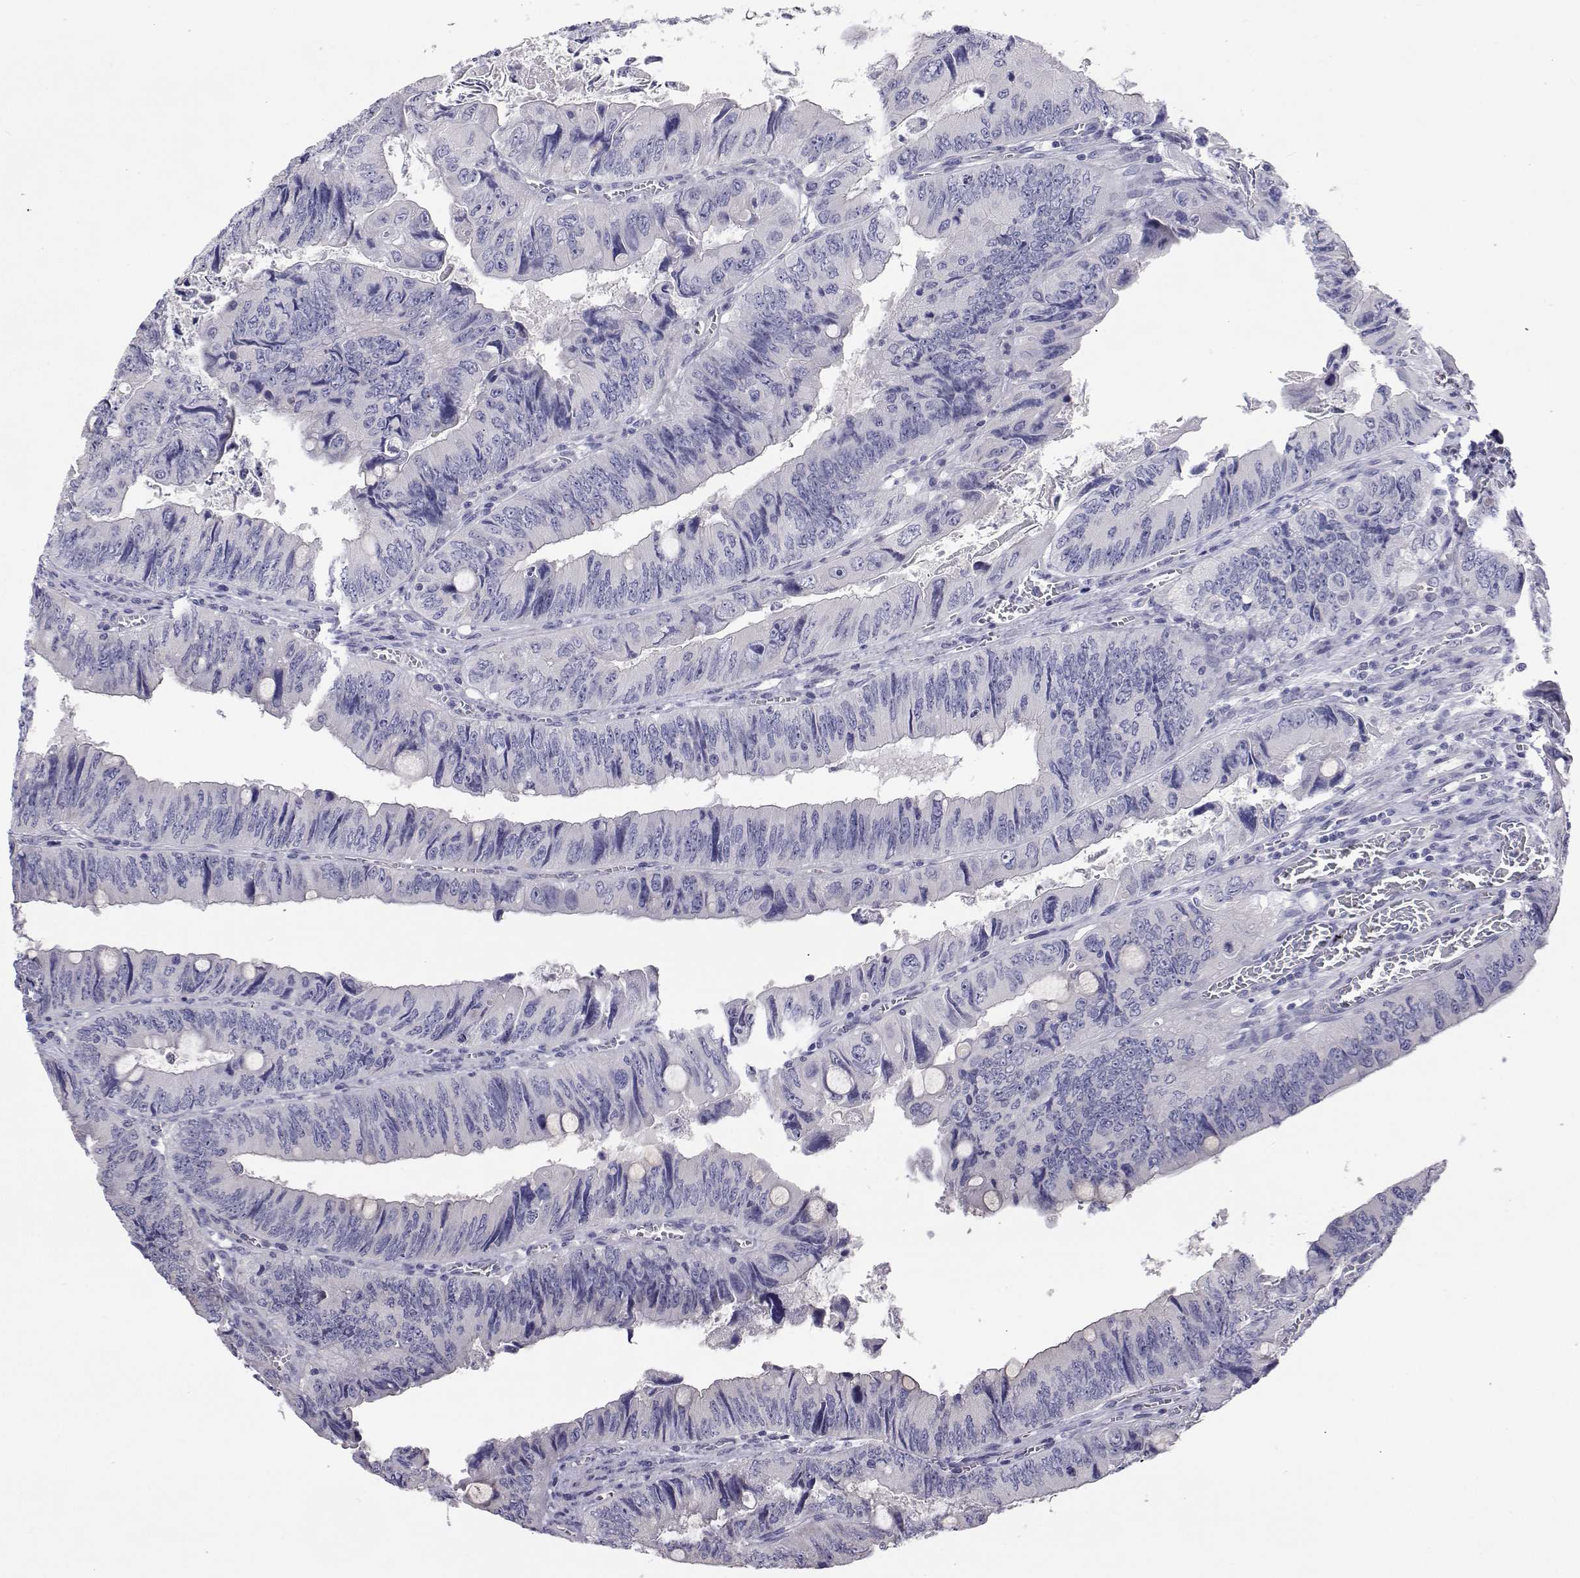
{"staining": {"intensity": "negative", "quantity": "none", "location": "none"}, "tissue": "colorectal cancer", "cell_type": "Tumor cells", "image_type": "cancer", "snomed": [{"axis": "morphology", "description": "Adenocarcinoma, NOS"}, {"axis": "topography", "description": "Colon"}], "caption": "Tumor cells are negative for brown protein staining in colorectal cancer (adenocarcinoma).", "gene": "ANKRD65", "patient": {"sex": "female", "age": 84}}